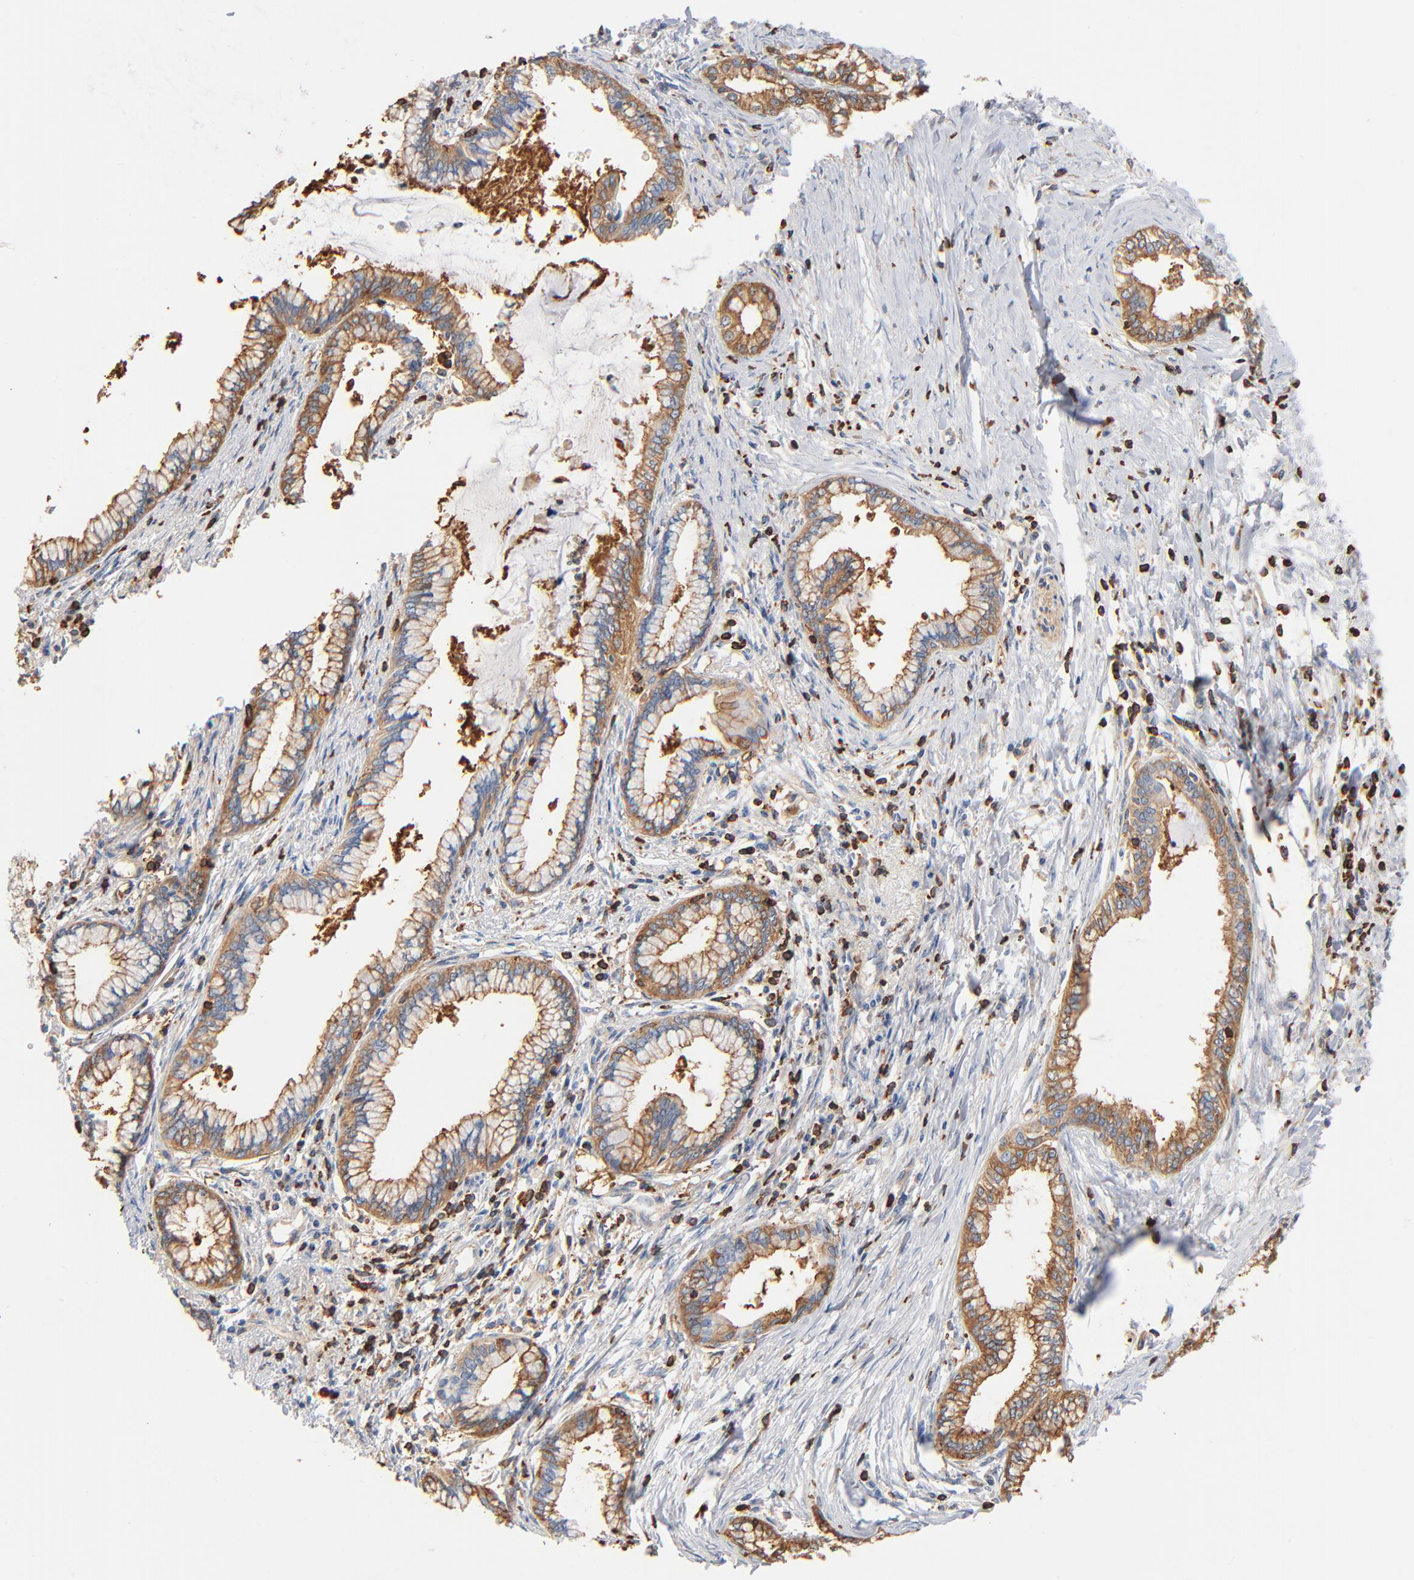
{"staining": {"intensity": "moderate", "quantity": ">75%", "location": "cytoplasmic/membranous"}, "tissue": "pancreatic cancer", "cell_type": "Tumor cells", "image_type": "cancer", "snomed": [{"axis": "morphology", "description": "Adenocarcinoma, NOS"}, {"axis": "topography", "description": "Pancreas"}], "caption": "Pancreatic cancer stained with IHC reveals moderate cytoplasmic/membranous staining in approximately >75% of tumor cells.", "gene": "SH3KBP1", "patient": {"sex": "female", "age": 64}}